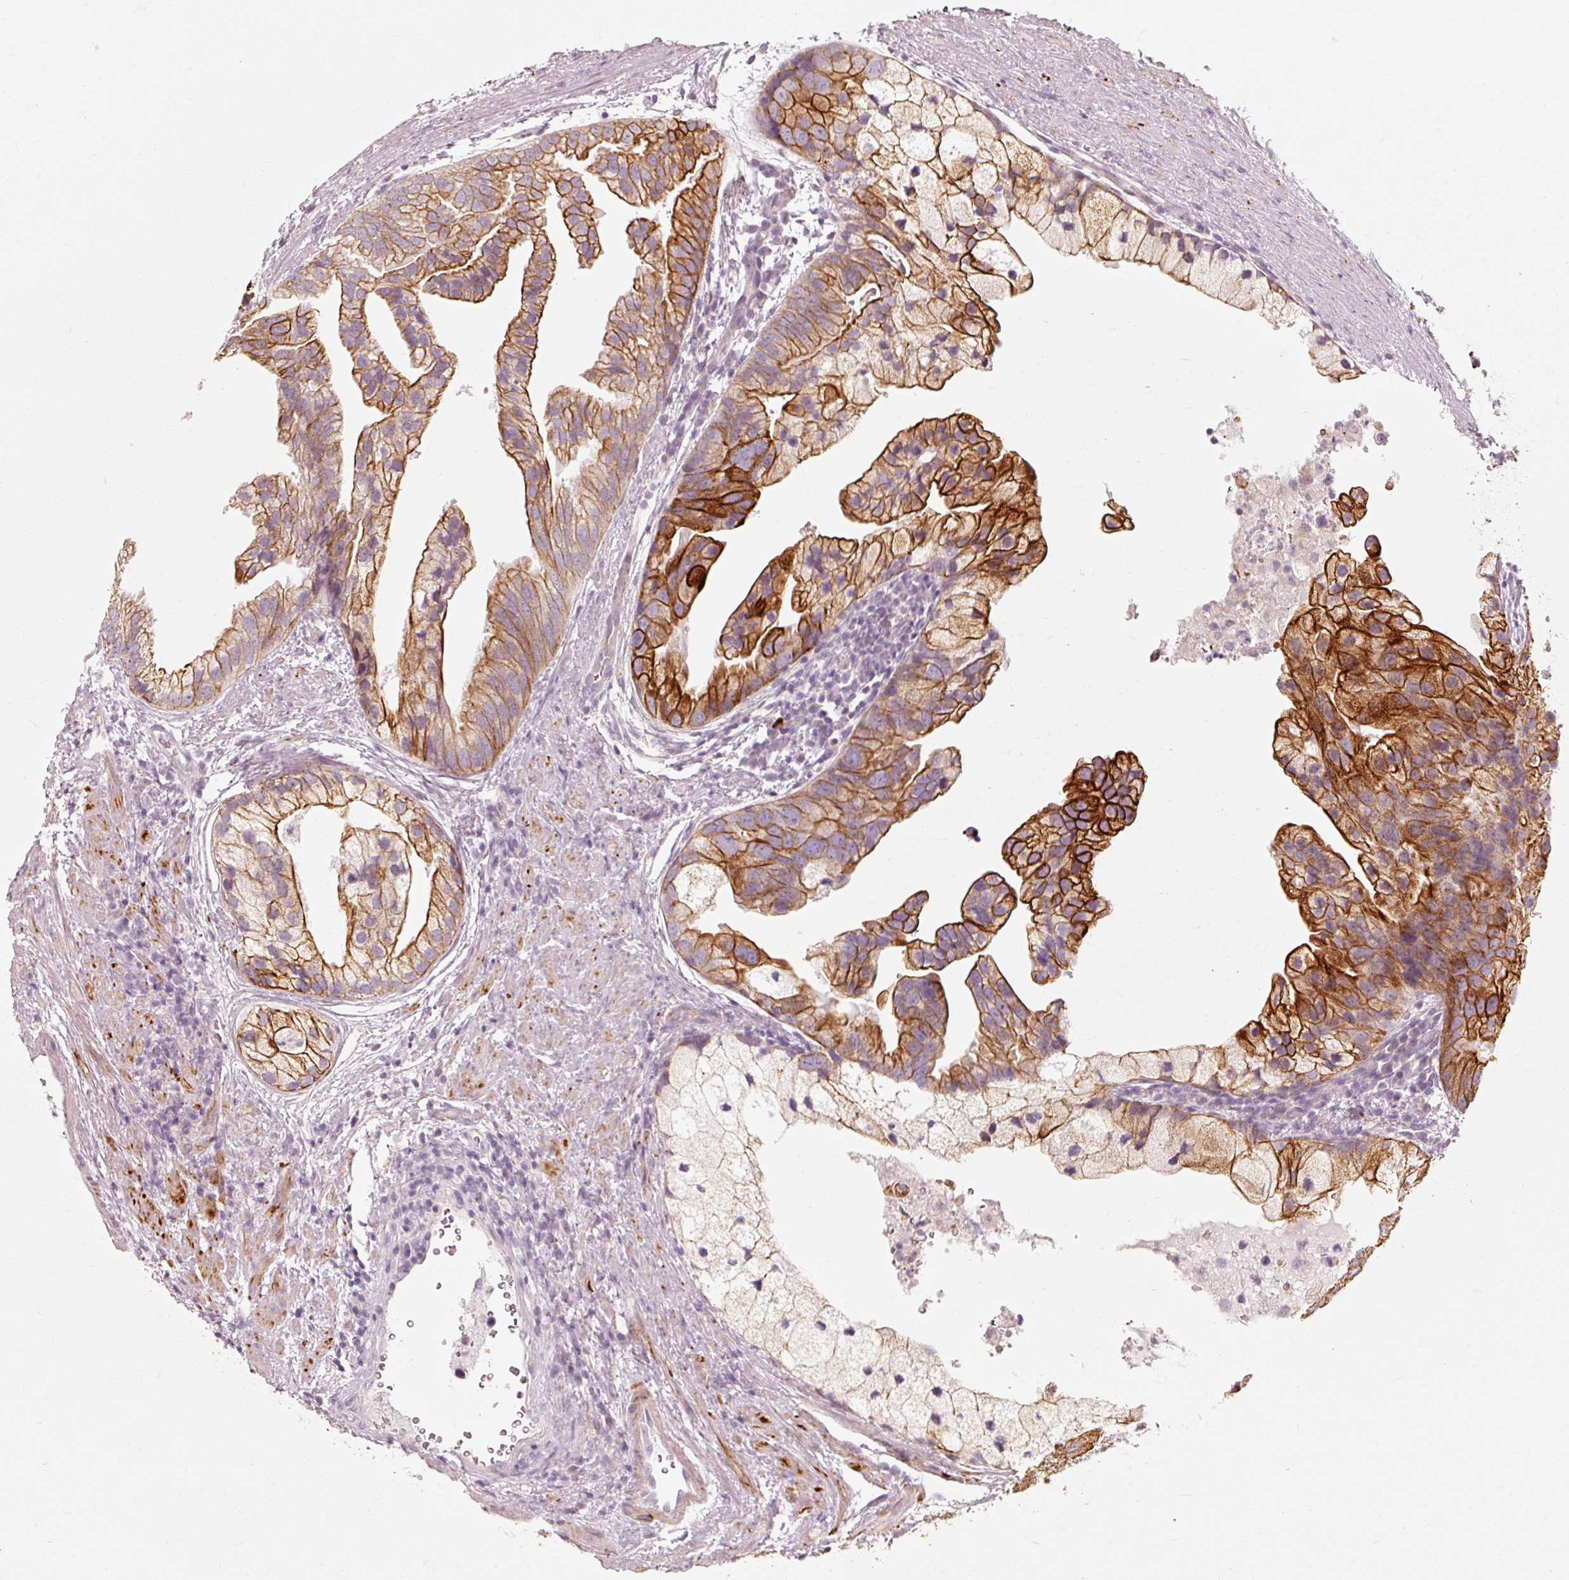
{"staining": {"intensity": "strong", "quantity": ">75%", "location": "cytoplasmic/membranous"}, "tissue": "prostate cancer", "cell_type": "Tumor cells", "image_type": "cancer", "snomed": [{"axis": "morphology", "description": "Adenocarcinoma, High grade"}, {"axis": "topography", "description": "Prostate"}], "caption": "This photomicrograph shows prostate cancer (adenocarcinoma (high-grade)) stained with immunohistochemistry (IHC) to label a protein in brown. The cytoplasmic/membranous of tumor cells show strong positivity for the protein. Nuclei are counter-stained blue.", "gene": "TRIM73", "patient": {"sex": "male", "age": 62}}